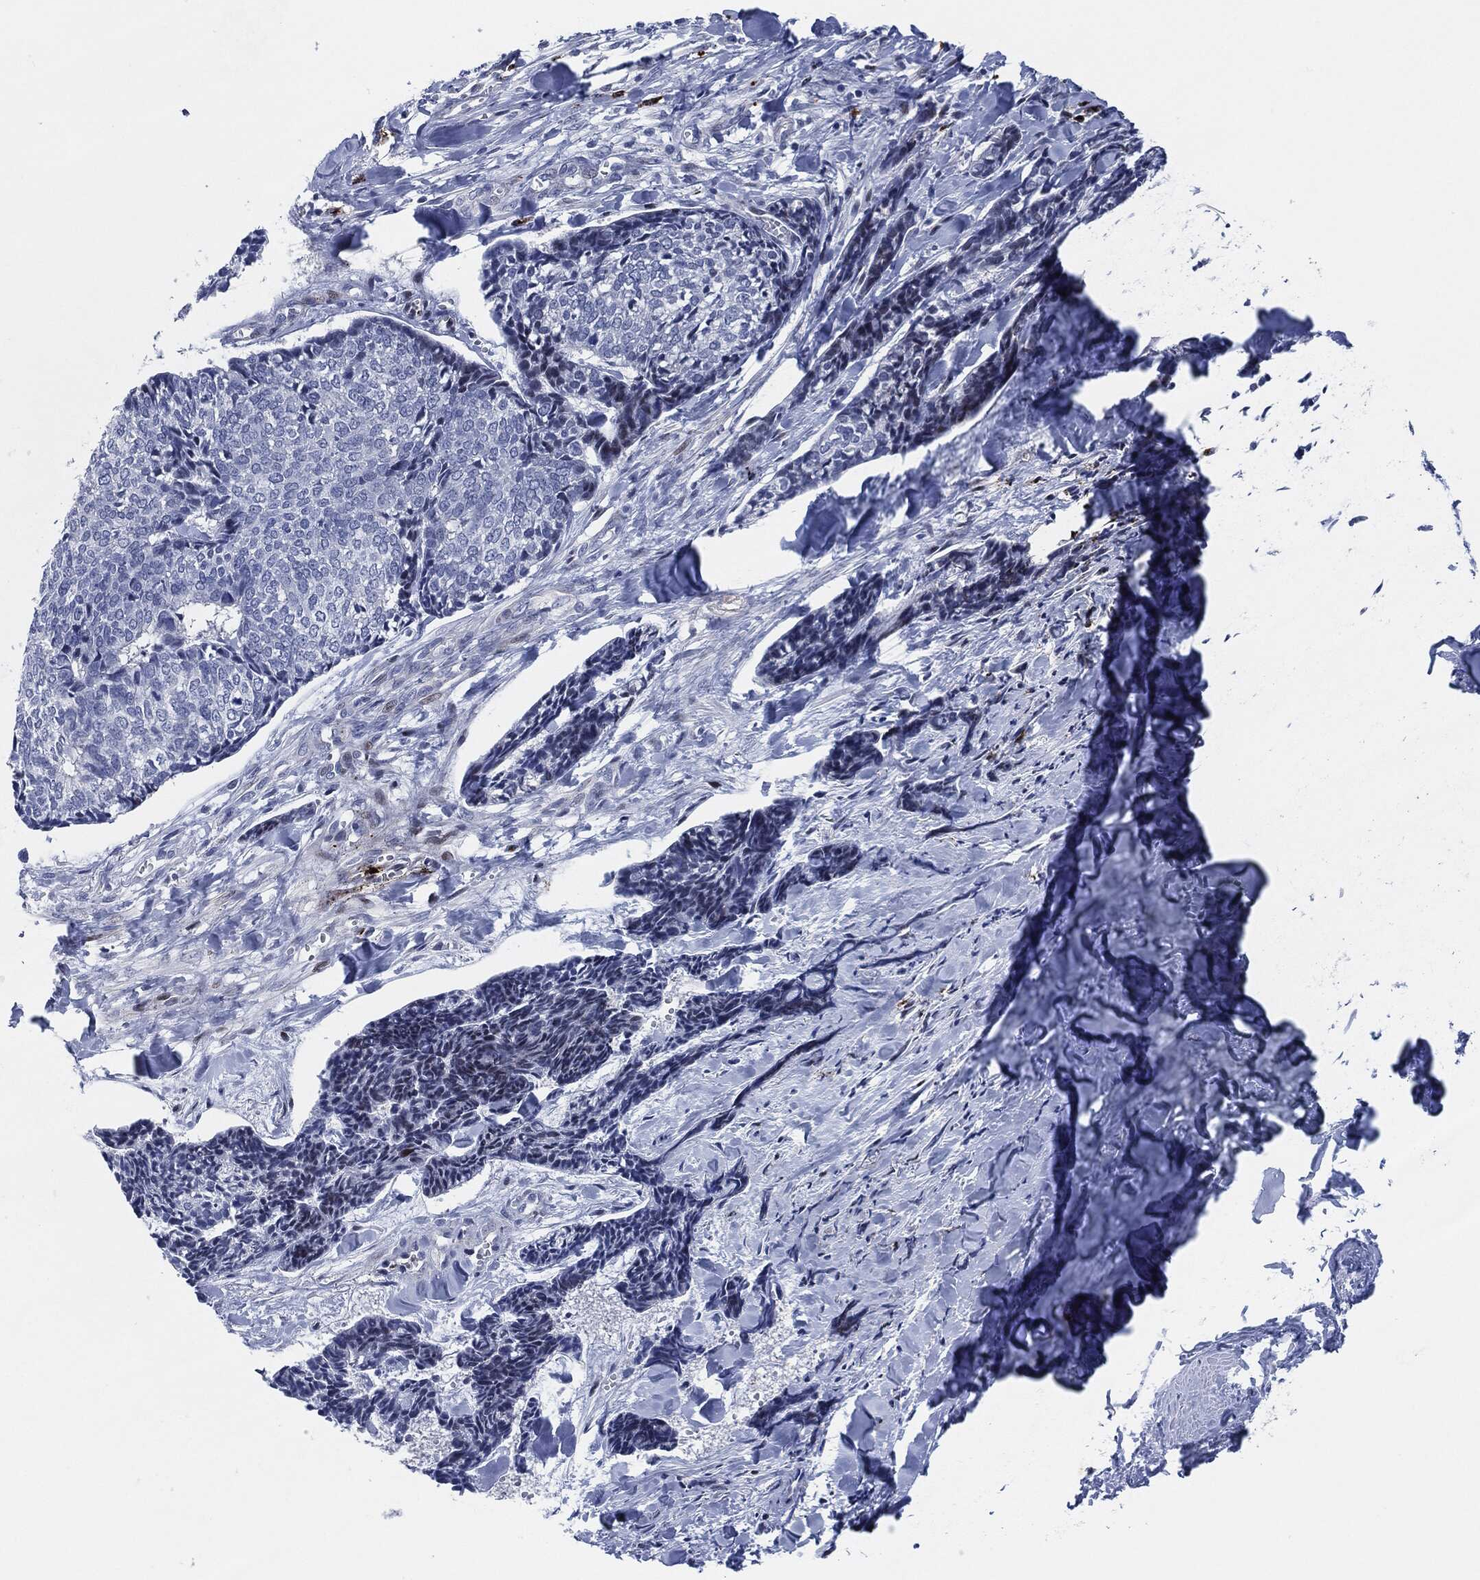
{"staining": {"intensity": "negative", "quantity": "none", "location": "none"}, "tissue": "skin cancer", "cell_type": "Tumor cells", "image_type": "cancer", "snomed": [{"axis": "morphology", "description": "Basal cell carcinoma"}, {"axis": "topography", "description": "Skin"}], "caption": "This is an immunohistochemistry (IHC) image of human skin cancer (basal cell carcinoma). There is no positivity in tumor cells.", "gene": "MPO", "patient": {"sex": "male", "age": 86}}